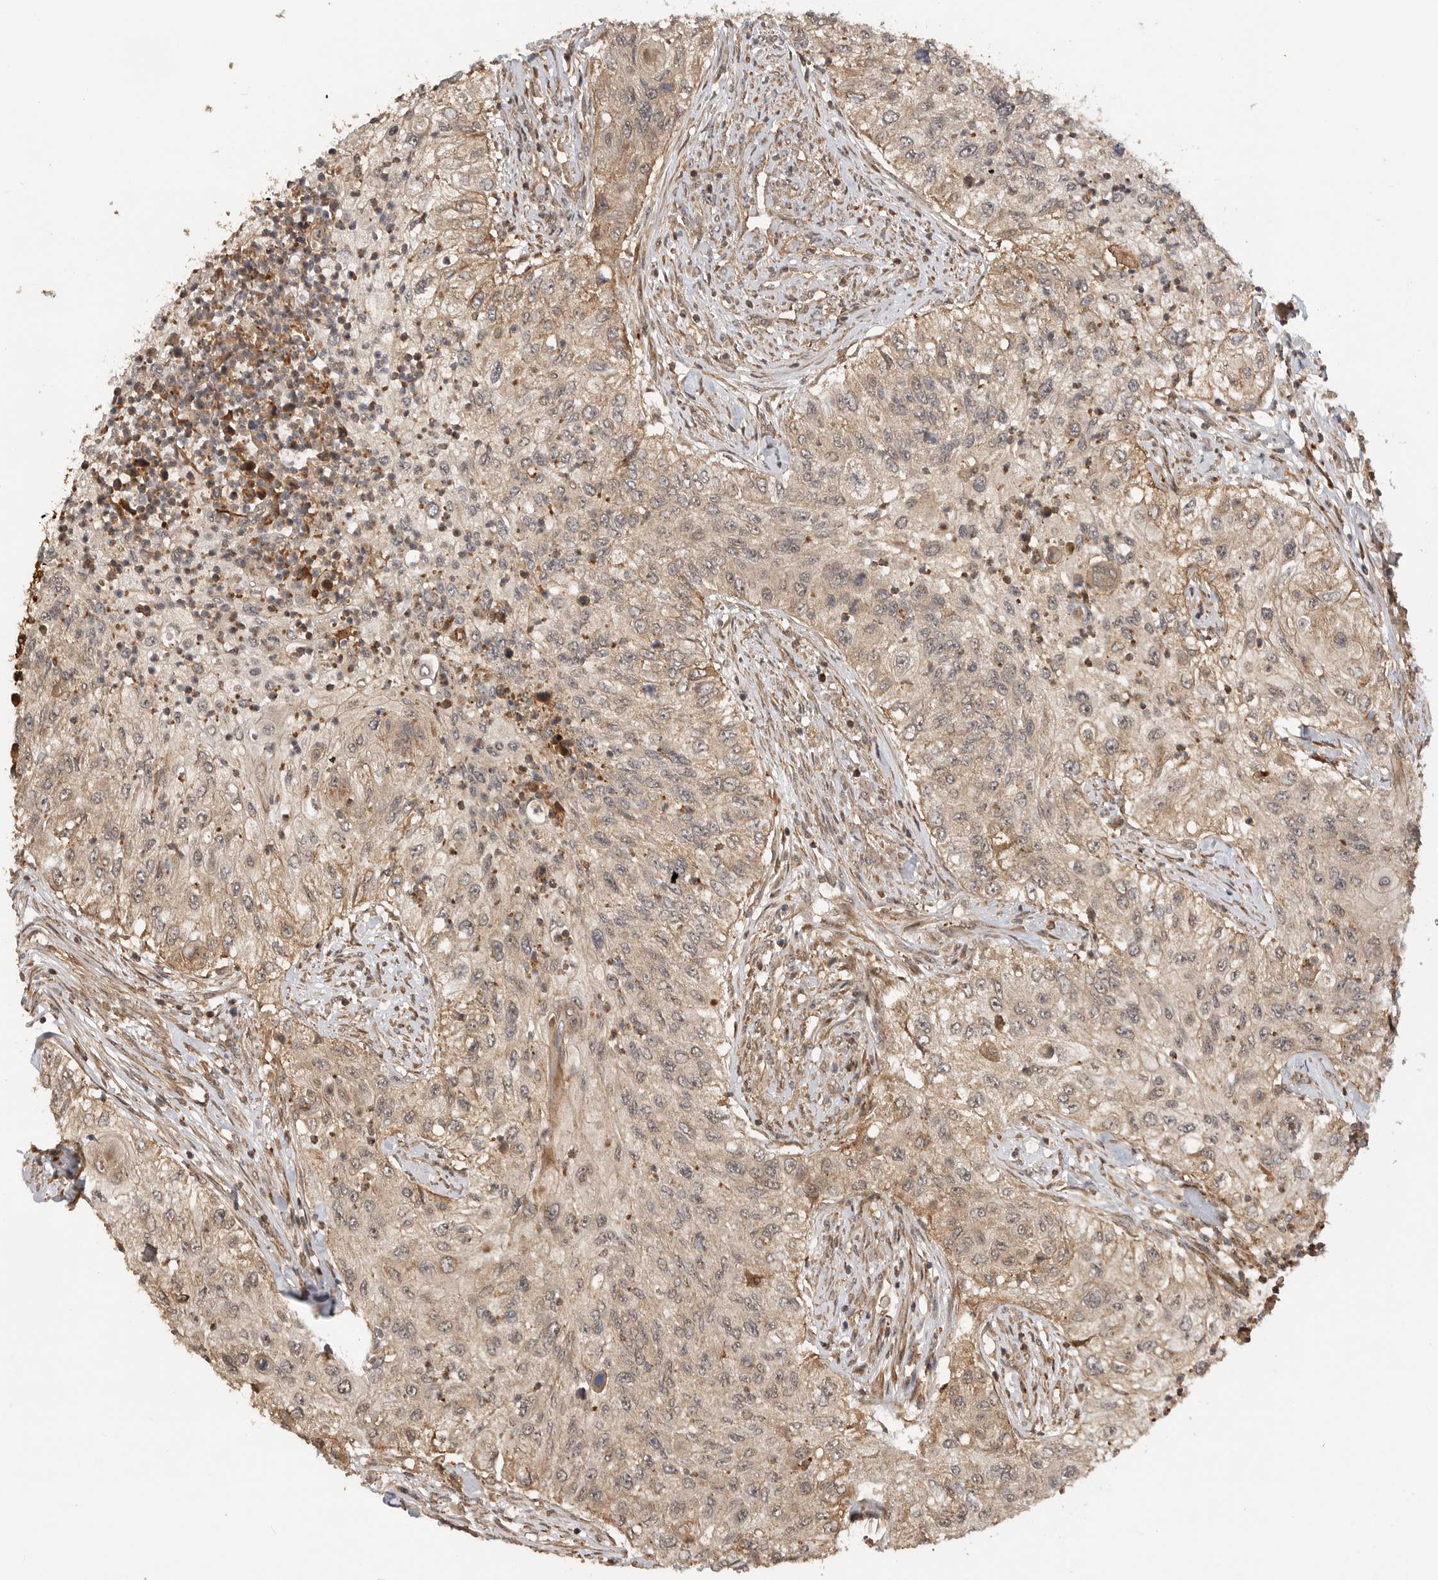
{"staining": {"intensity": "weak", "quantity": ">75%", "location": "cytoplasmic/membranous"}, "tissue": "urothelial cancer", "cell_type": "Tumor cells", "image_type": "cancer", "snomed": [{"axis": "morphology", "description": "Urothelial carcinoma, High grade"}, {"axis": "topography", "description": "Urinary bladder"}], "caption": "Tumor cells reveal low levels of weak cytoplasmic/membranous positivity in approximately >75% of cells in high-grade urothelial carcinoma. (brown staining indicates protein expression, while blue staining denotes nuclei).", "gene": "ADPRS", "patient": {"sex": "female", "age": 60}}